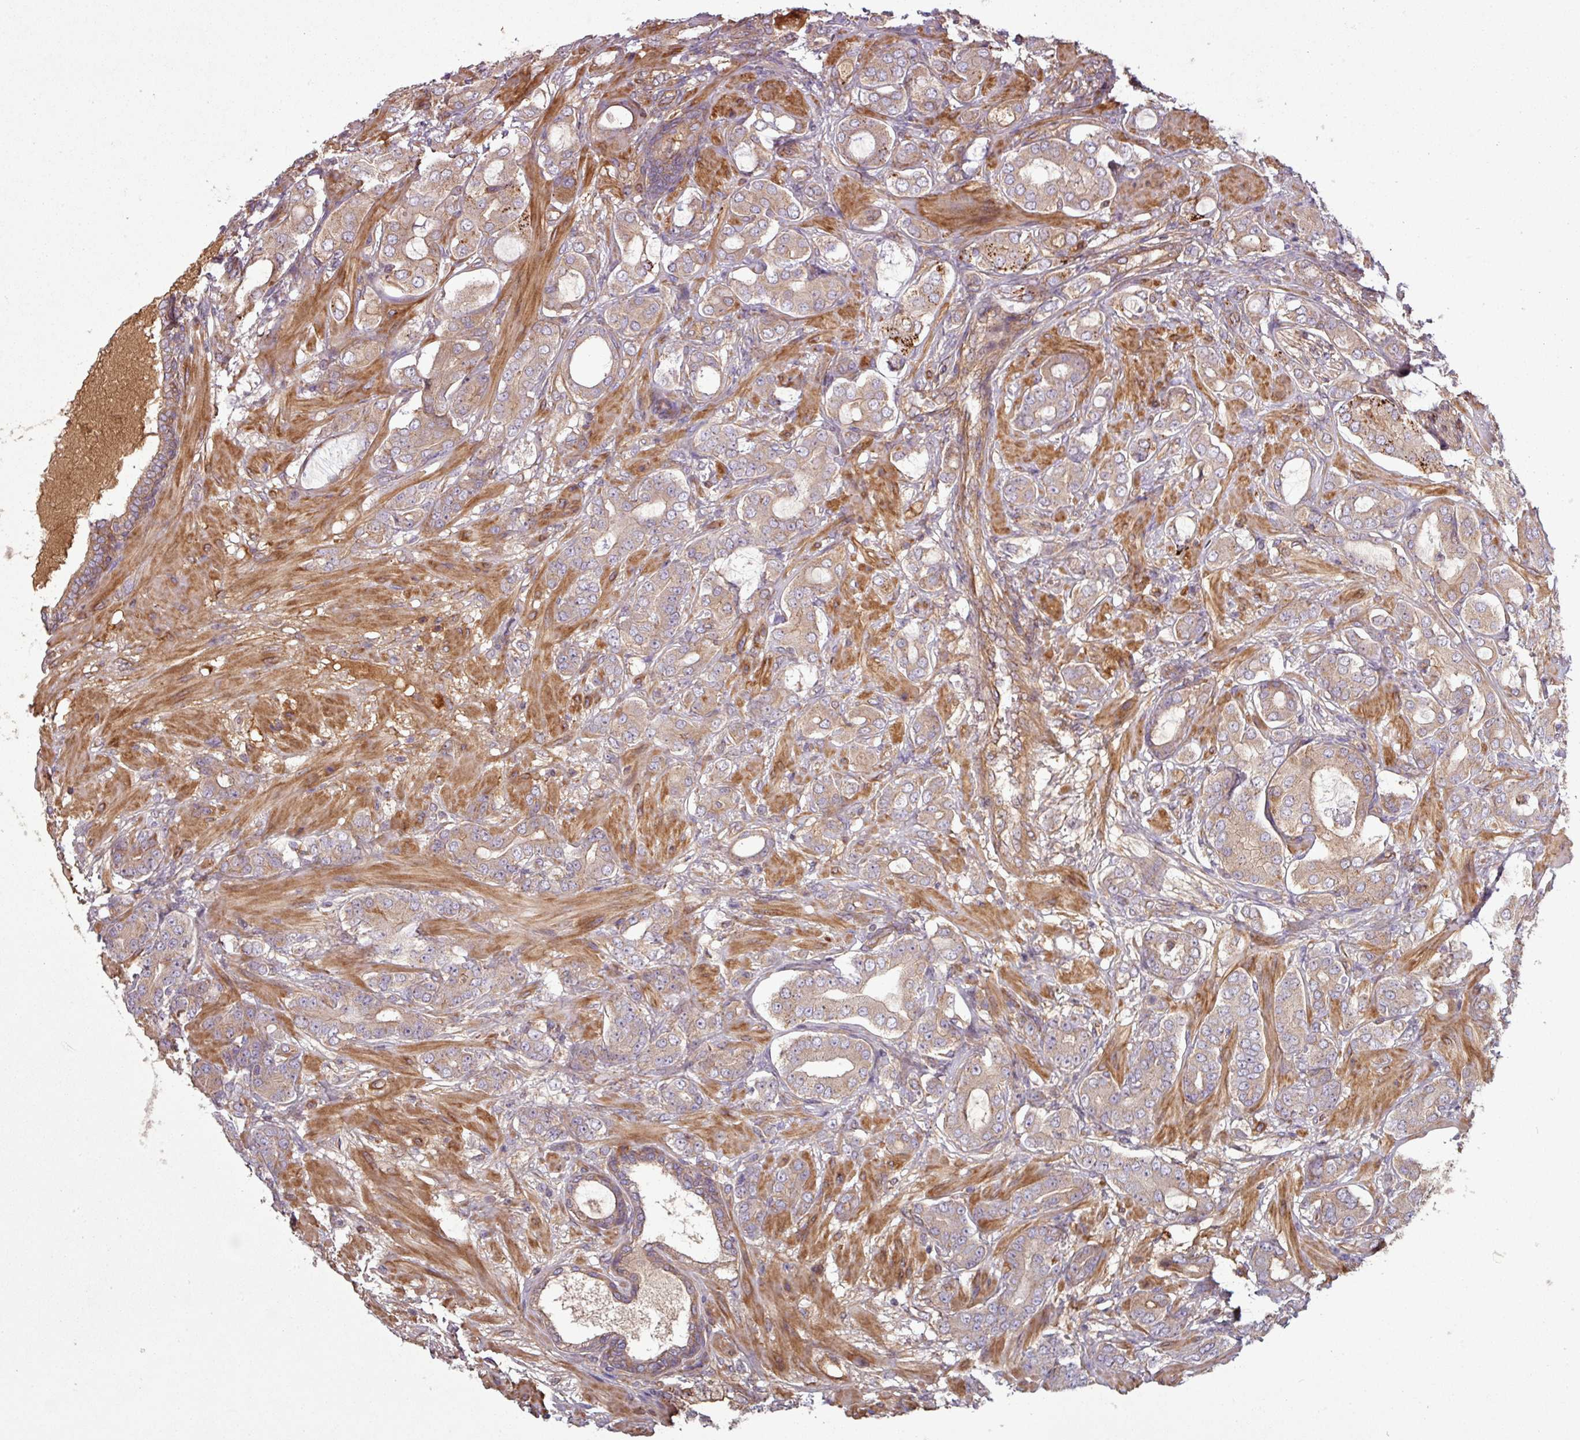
{"staining": {"intensity": "weak", "quantity": ">75%", "location": "cytoplasmic/membranous"}, "tissue": "prostate cancer", "cell_type": "Tumor cells", "image_type": "cancer", "snomed": [{"axis": "morphology", "description": "Adenocarcinoma, Low grade"}, {"axis": "topography", "description": "Prostate"}], "caption": "Immunohistochemical staining of prostate adenocarcinoma (low-grade) demonstrates low levels of weak cytoplasmic/membranous positivity in approximately >75% of tumor cells.", "gene": "SNRNP25", "patient": {"sex": "male", "age": 57}}